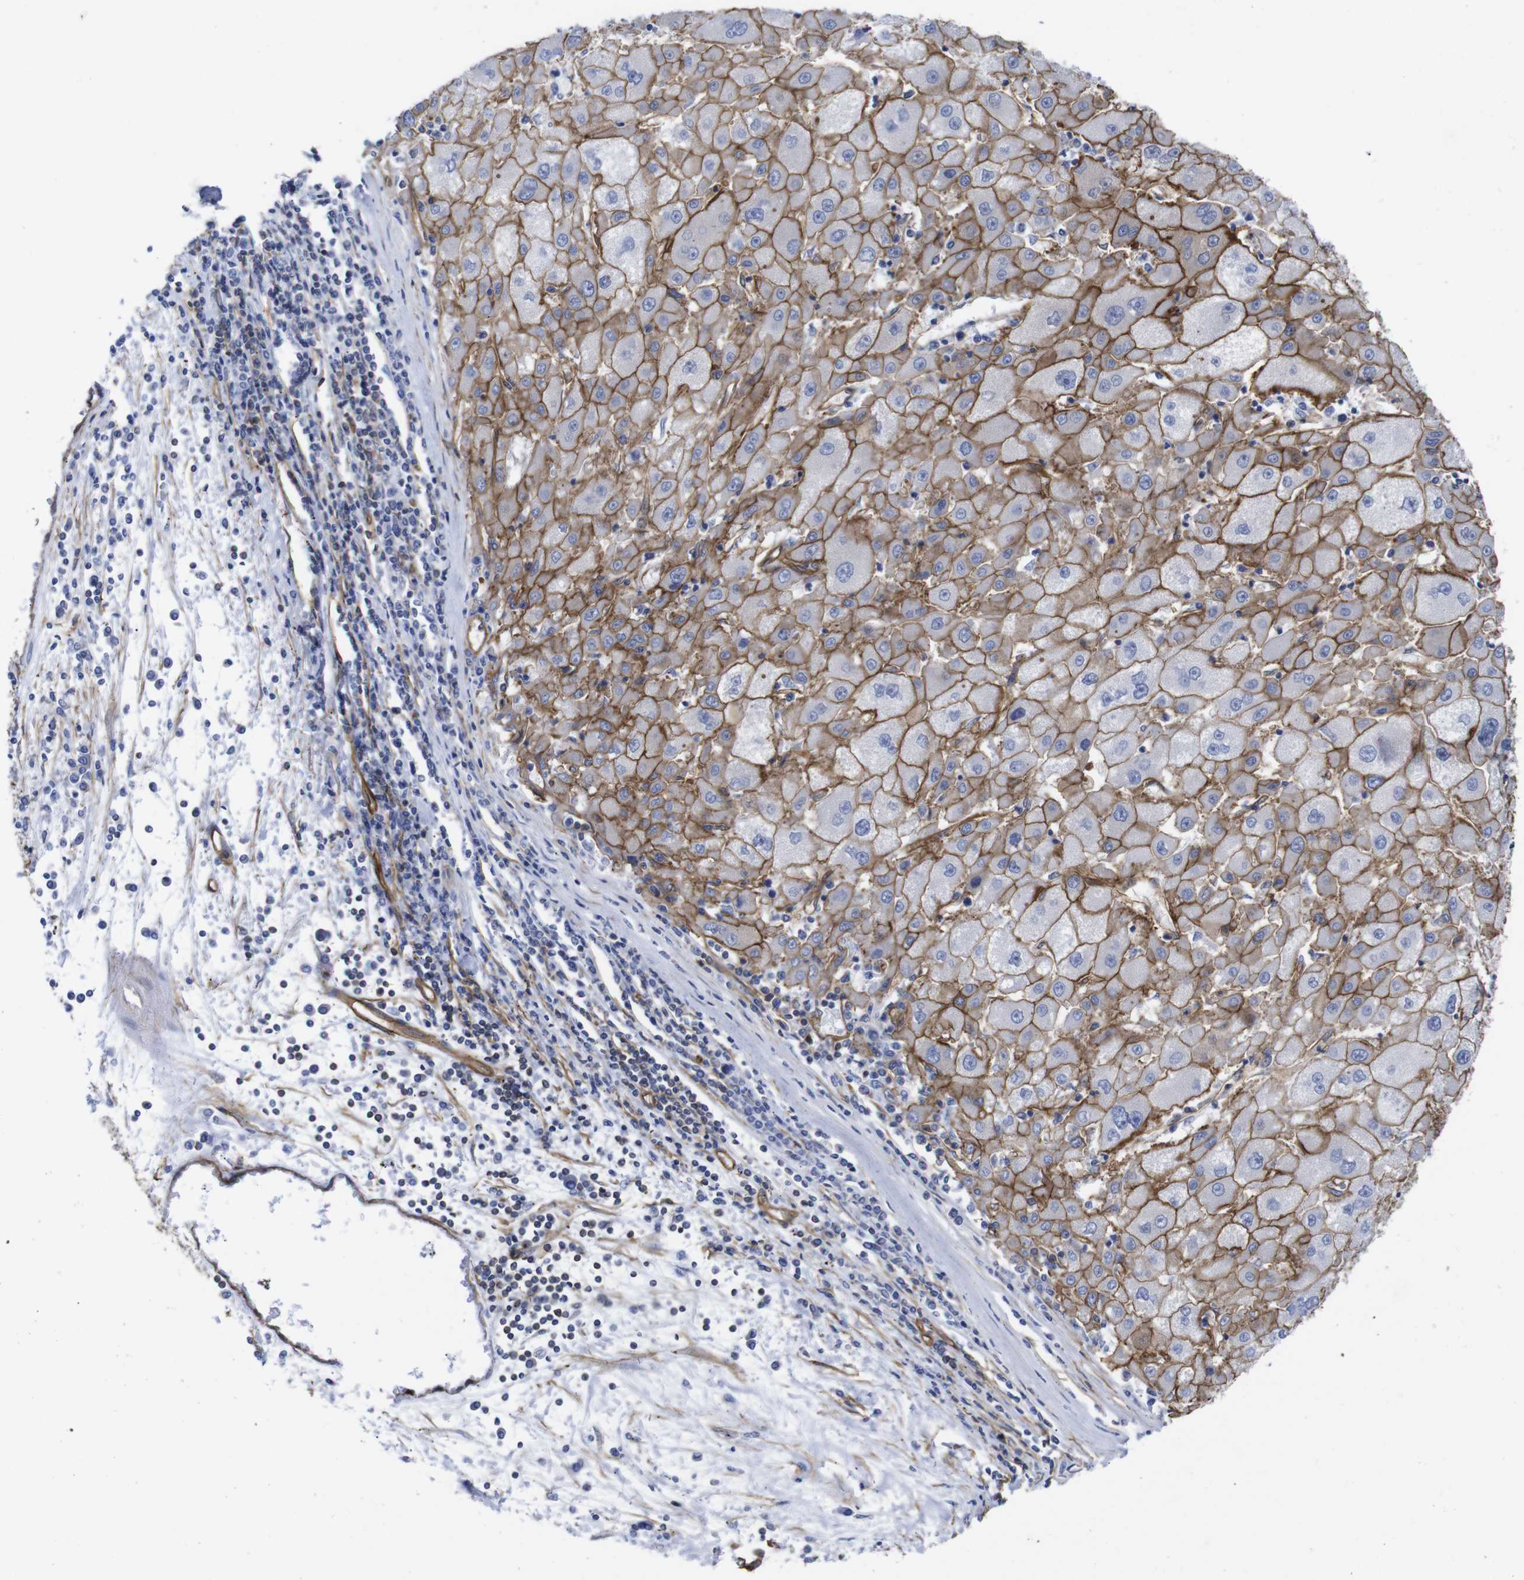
{"staining": {"intensity": "moderate", "quantity": ">75%", "location": "cytoplasmic/membranous"}, "tissue": "liver cancer", "cell_type": "Tumor cells", "image_type": "cancer", "snomed": [{"axis": "morphology", "description": "Carcinoma, Hepatocellular, NOS"}, {"axis": "topography", "description": "Liver"}], "caption": "Protein analysis of liver cancer (hepatocellular carcinoma) tissue exhibits moderate cytoplasmic/membranous expression in about >75% of tumor cells. (brown staining indicates protein expression, while blue staining denotes nuclei).", "gene": "SPTBN1", "patient": {"sex": "male", "age": 72}}